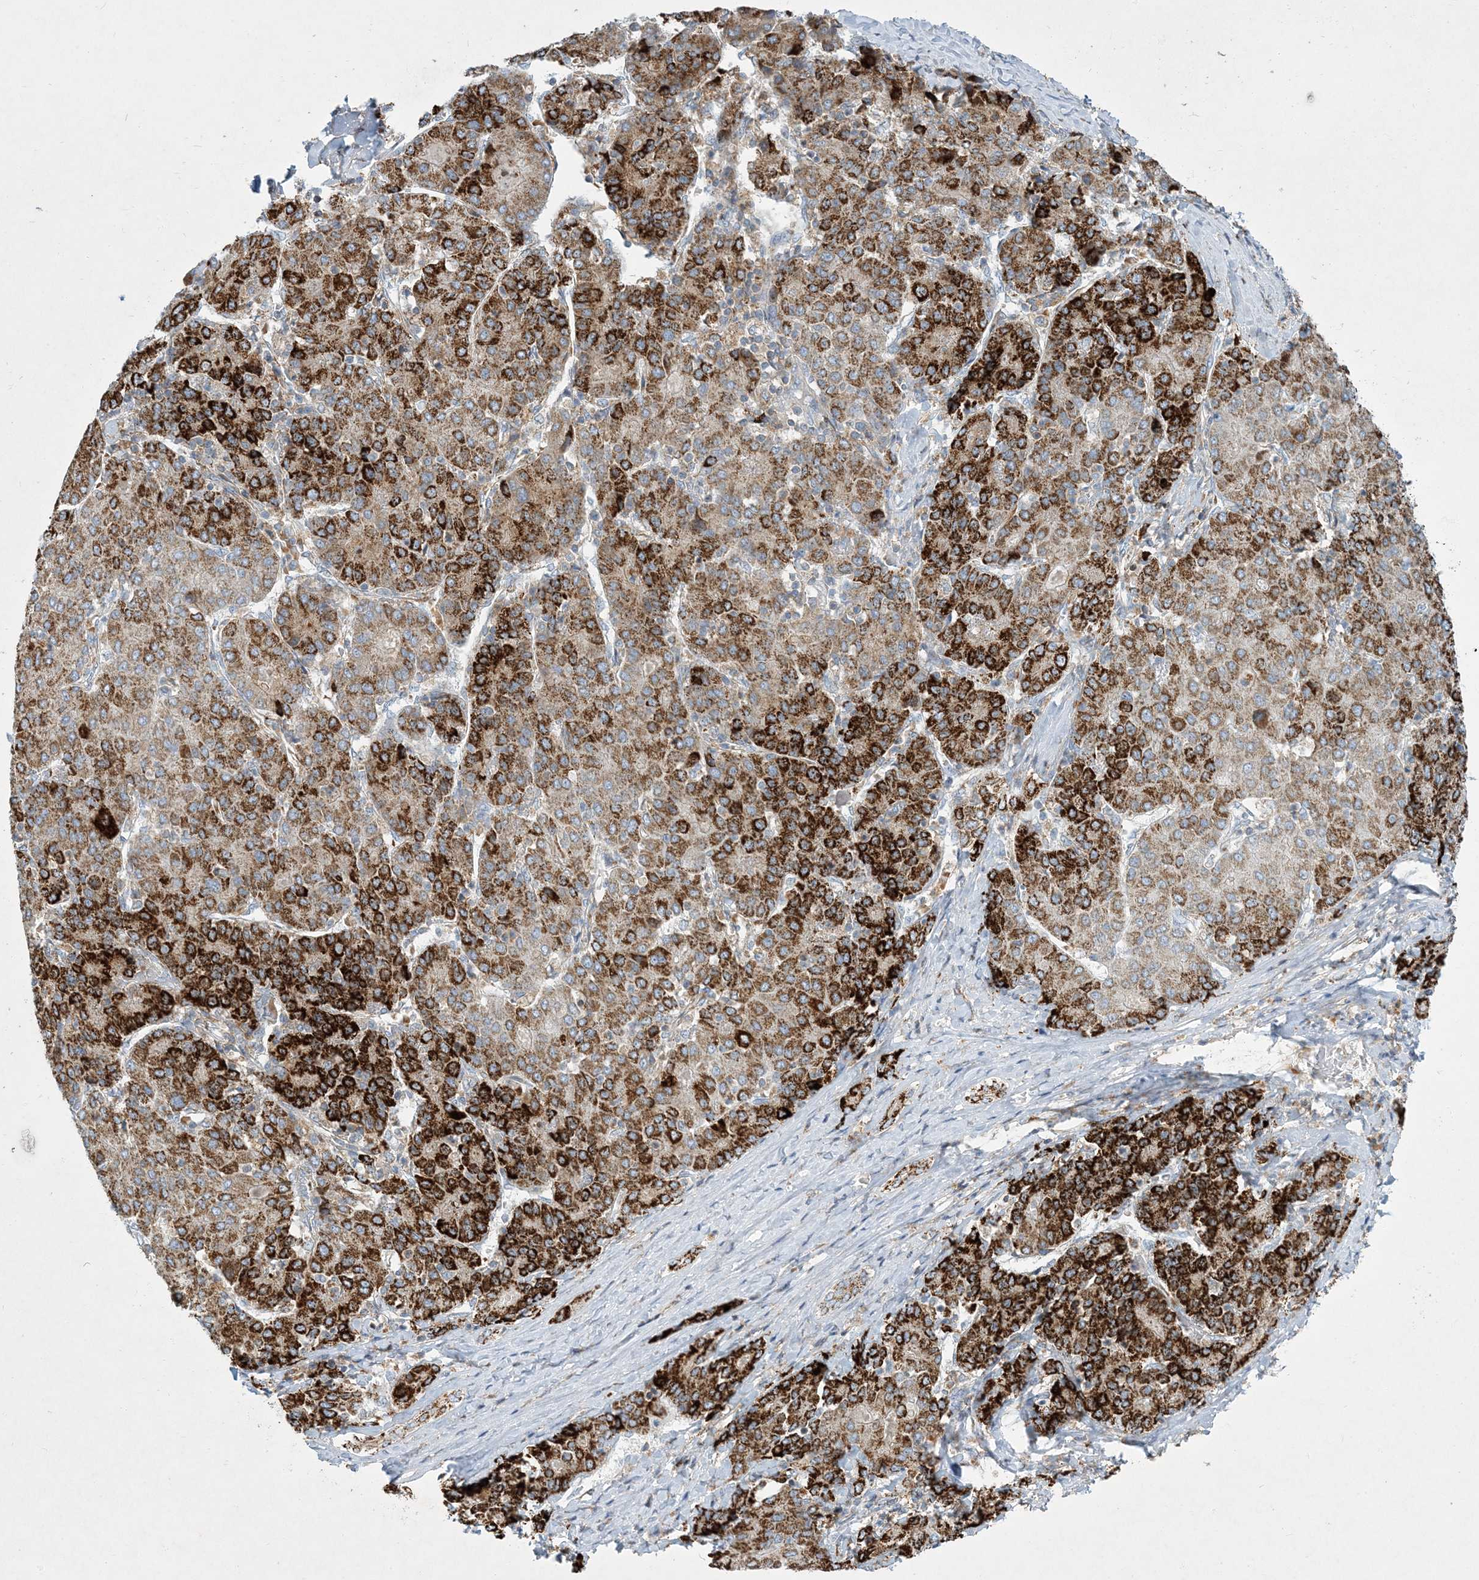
{"staining": {"intensity": "strong", "quantity": ">75%", "location": "cytoplasmic/membranous"}, "tissue": "liver cancer", "cell_type": "Tumor cells", "image_type": "cancer", "snomed": [{"axis": "morphology", "description": "Carcinoma, Hepatocellular, NOS"}, {"axis": "topography", "description": "Liver"}], "caption": "This is a photomicrograph of immunohistochemistry (IHC) staining of liver hepatocellular carcinoma, which shows strong expression in the cytoplasmic/membranous of tumor cells.", "gene": "LTN1", "patient": {"sex": "male", "age": 65}}